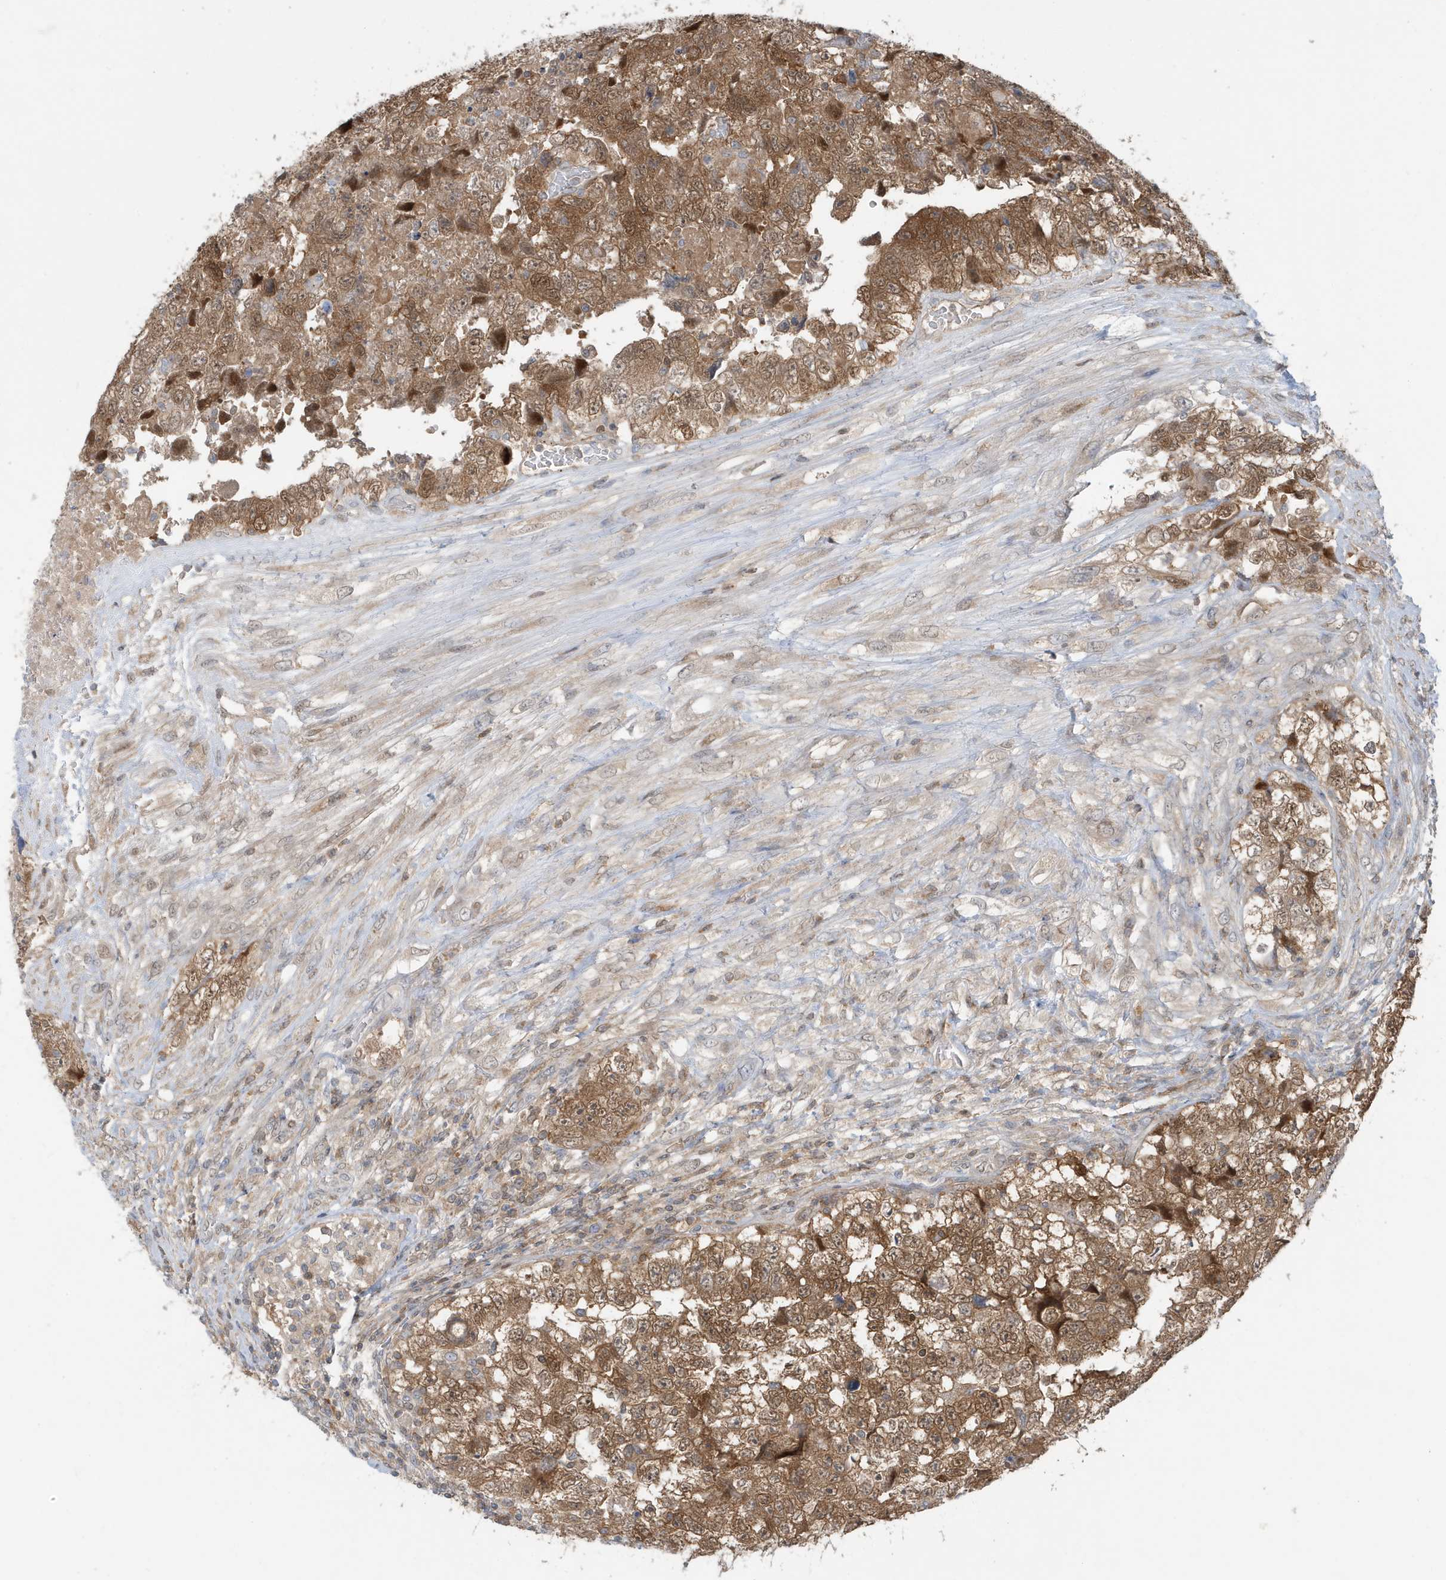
{"staining": {"intensity": "moderate", "quantity": ">75%", "location": "cytoplasmic/membranous"}, "tissue": "testis cancer", "cell_type": "Tumor cells", "image_type": "cancer", "snomed": [{"axis": "morphology", "description": "Carcinoma, Embryonal, NOS"}, {"axis": "topography", "description": "Testis"}], "caption": "This micrograph demonstrates immunohistochemistry (IHC) staining of human testis embryonal carcinoma, with medium moderate cytoplasmic/membranous staining in about >75% of tumor cells.", "gene": "OGA", "patient": {"sex": "male", "age": 37}}